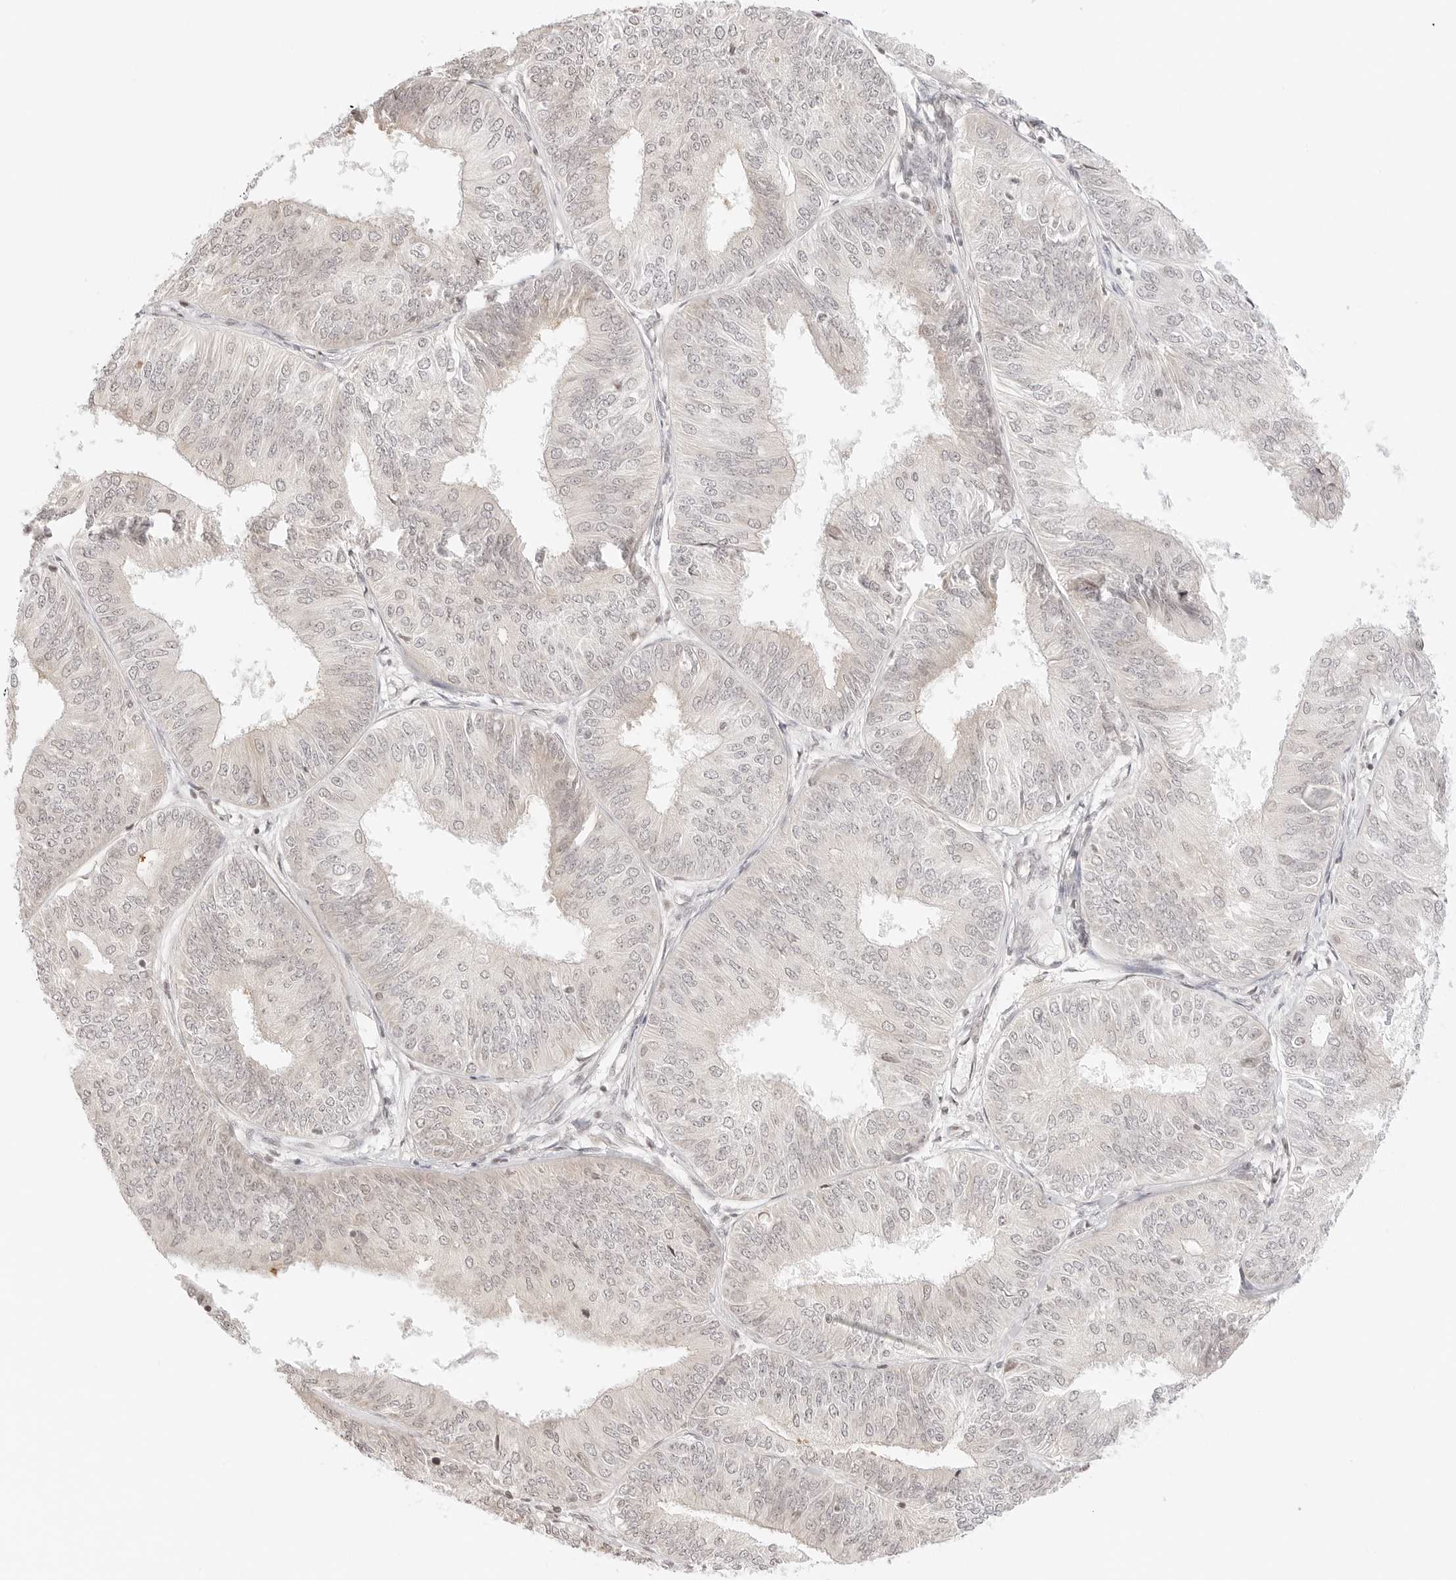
{"staining": {"intensity": "negative", "quantity": "none", "location": "none"}, "tissue": "endometrial cancer", "cell_type": "Tumor cells", "image_type": "cancer", "snomed": [{"axis": "morphology", "description": "Adenocarcinoma, NOS"}, {"axis": "topography", "description": "Endometrium"}], "caption": "A micrograph of endometrial cancer stained for a protein demonstrates no brown staining in tumor cells.", "gene": "RPS6KL1", "patient": {"sex": "female", "age": 58}}